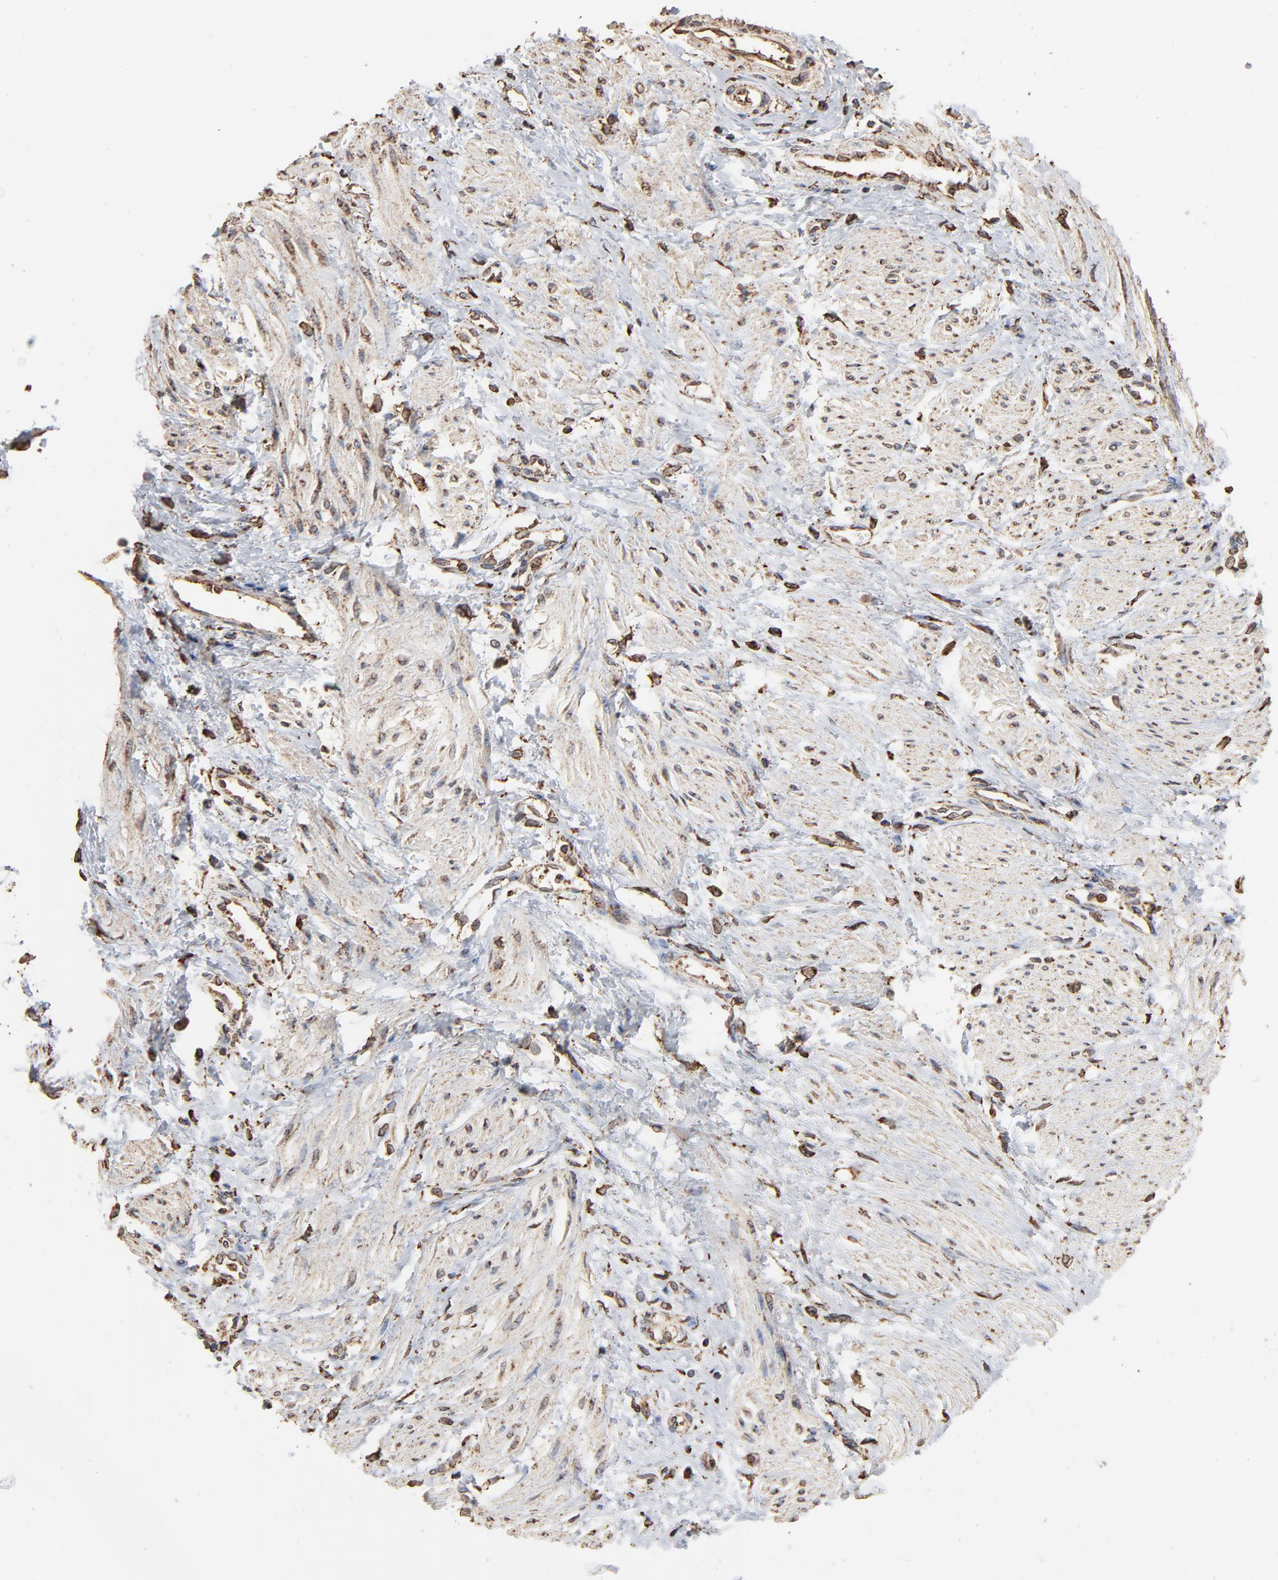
{"staining": {"intensity": "negative", "quantity": "none", "location": "none"}, "tissue": "smooth muscle", "cell_type": "Smooth muscle cells", "image_type": "normal", "snomed": [{"axis": "morphology", "description": "Normal tissue, NOS"}, {"axis": "topography", "description": "Smooth muscle"}, {"axis": "topography", "description": "Uterus"}], "caption": "This micrograph is of normal smooth muscle stained with immunohistochemistry (IHC) to label a protein in brown with the nuclei are counter-stained blue. There is no staining in smooth muscle cells. (Brightfield microscopy of DAB (3,3'-diaminobenzidine) IHC at high magnification).", "gene": "PDIA3", "patient": {"sex": "female", "age": 39}}